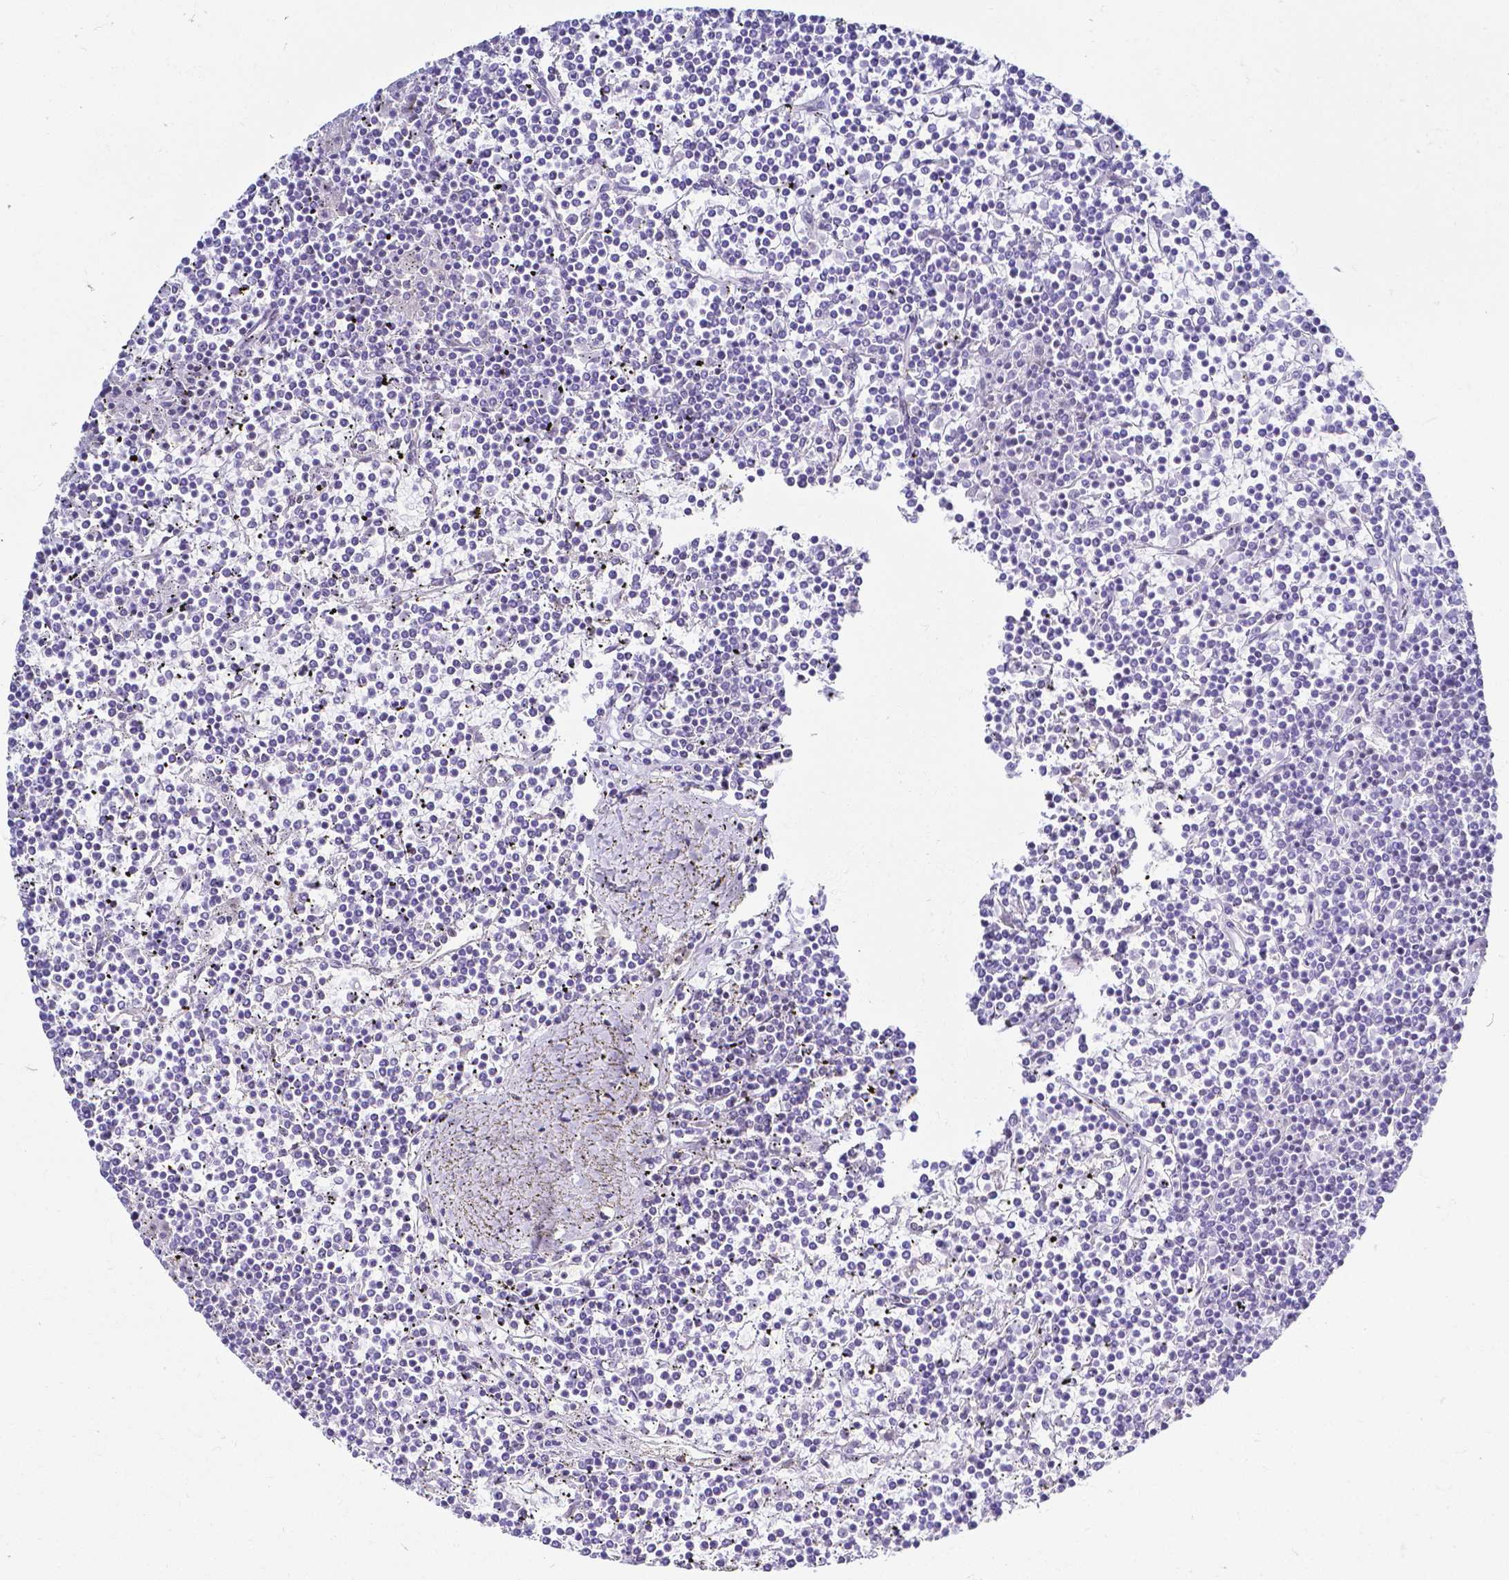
{"staining": {"intensity": "negative", "quantity": "none", "location": "none"}, "tissue": "lymphoma", "cell_type": "Tumor cells", "image_type": "cancer", "snomed": [{"axis": "morphology", "description": "Malignant lymphoma, non-Hodgkin's type, Low grade"}, {"axis": "topography", "description": "Spleen"}], "caption": "Tumor cells show no significant expression in malignant lymphoma, non-Hodgkin's type (low-grade).", "gene": "FAM83G", "patient": {"sex": "female", "age": 19}}